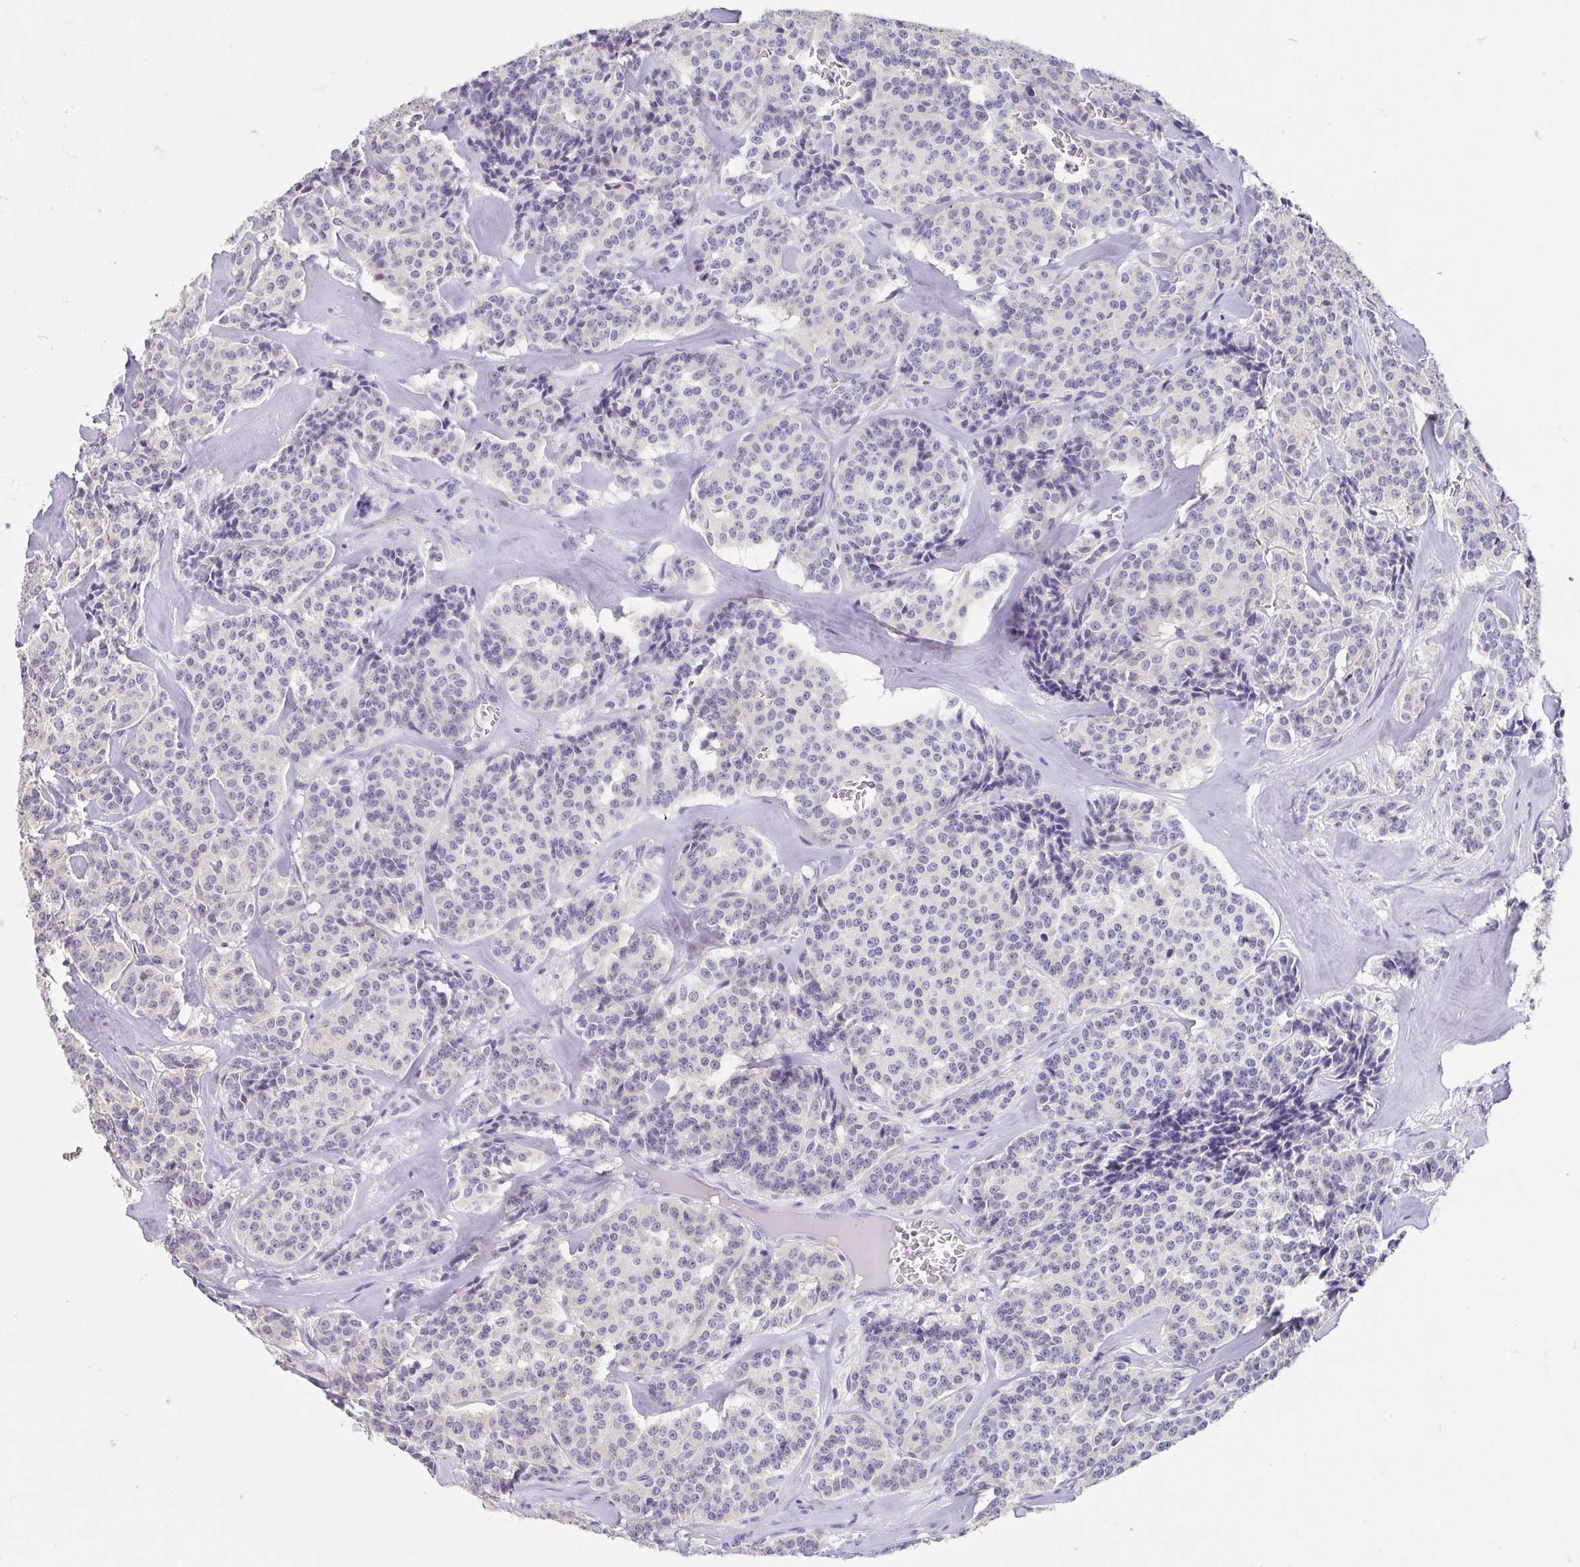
{"staining": {"intensity": "negative", "quantity": "none", "location": "none"}, "tissue": "carcinoid", "cell_type": "Tumor cells", "image_type": "cancer", "snomed": [{"axis": "morphology", "description": "Normal tissue, NOS"}, {"axis": "morphology", "description": "Carcinoid, malignant, NOS"}, {"axis": "topography", "description": "Lung"}], "caption": "DAB (3,3'-diaminobenzidine) immunohistochemical staining of carcinoid displays no significant positivity in tumor cells.", "gene": "FABP3", "patient": {"sex": "female", "age": 46}}